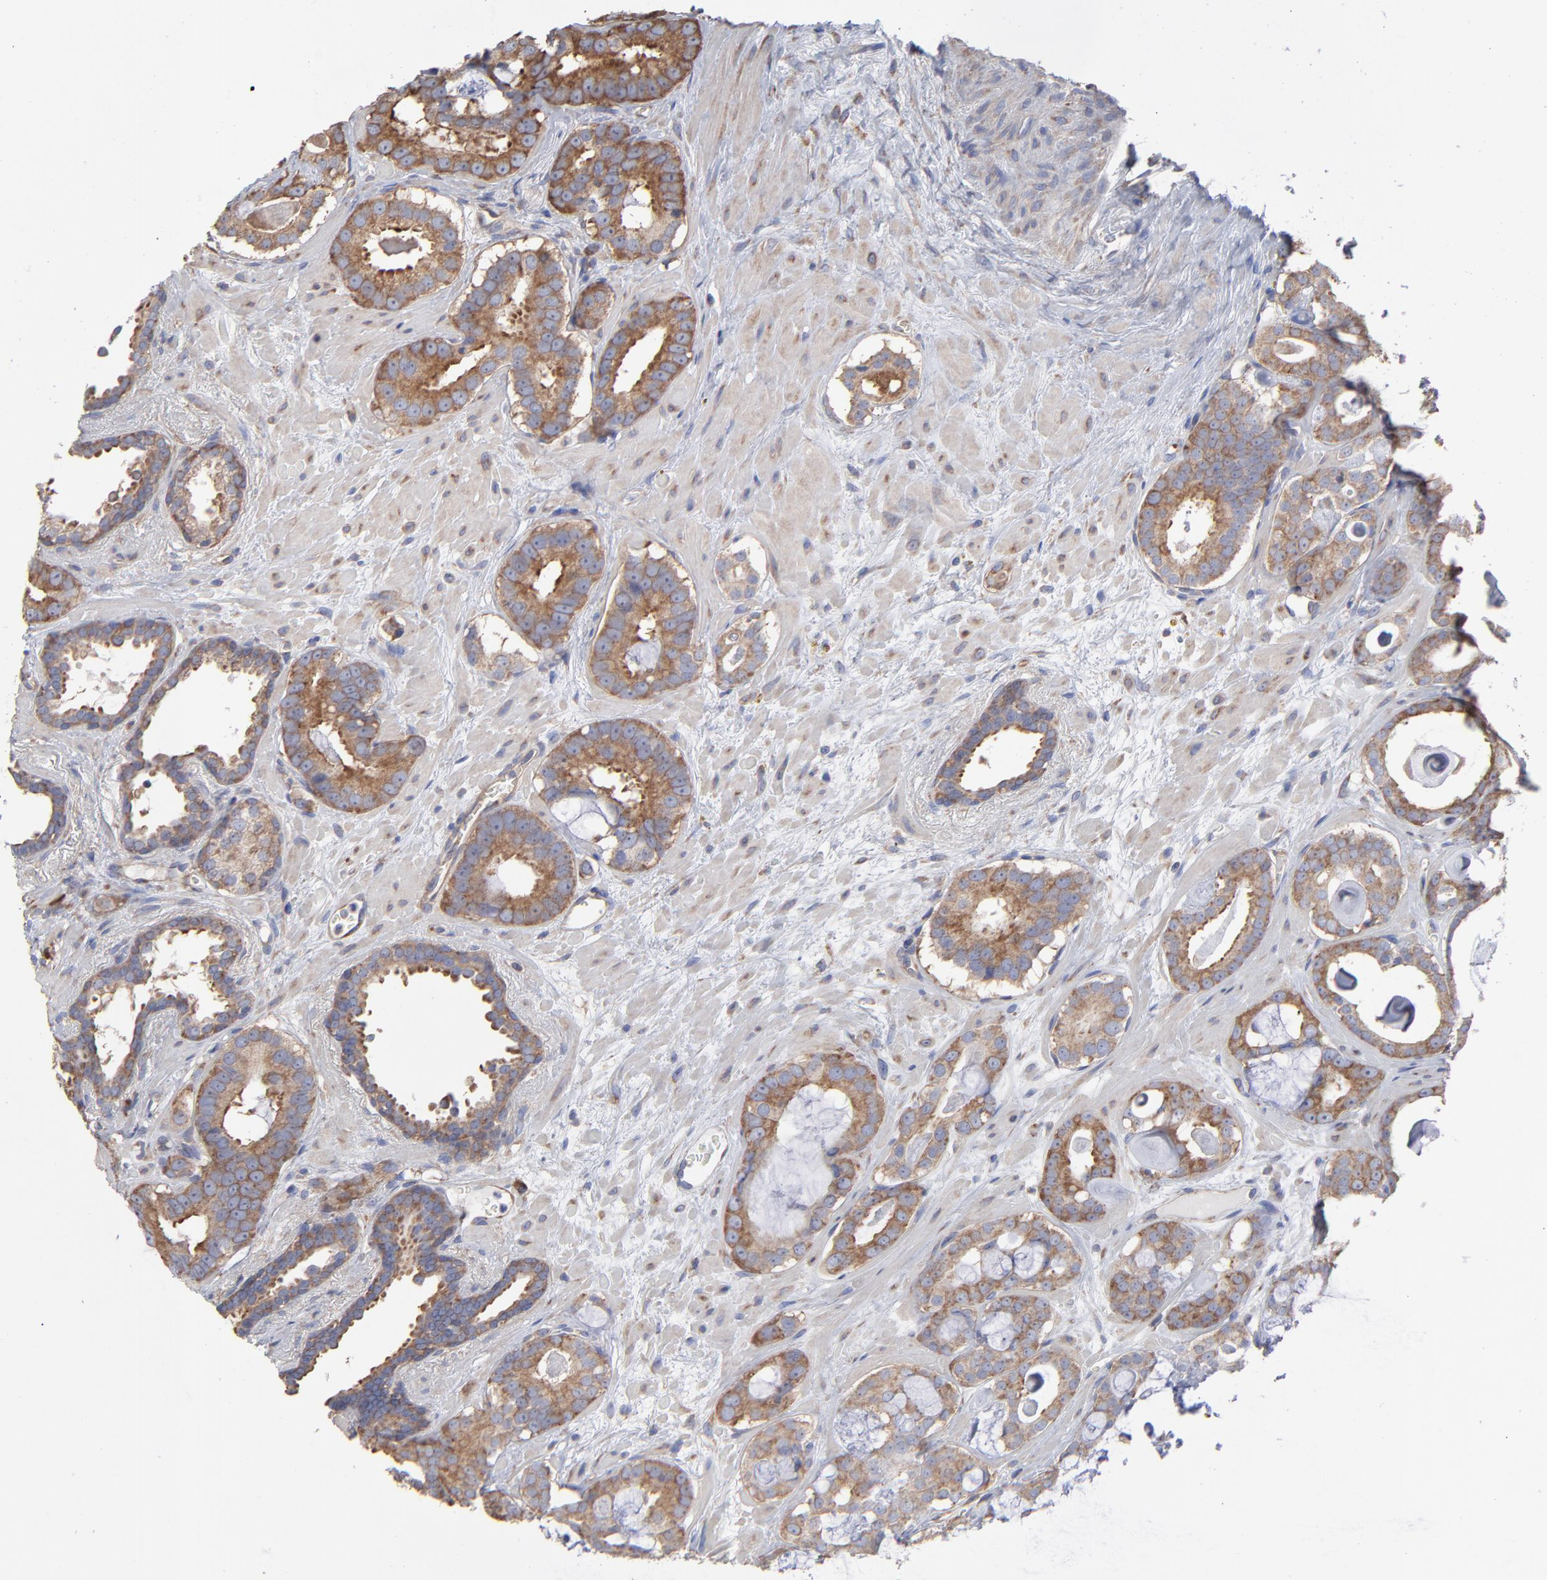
{"staining": {"intensity": "moderate", "quantity": ">75%", "location": "cytoplasmic/membranous"}, "tissue": "prostate cancer", "cell_type": "Tumor cells", "image_type": "cancer", "snomed": [{"axis": "morphology", "description": "Adenocarcinoma, Low grade"}, {"axis": "topography", "description": "Prostate"}], "caption": "Protein analysis of prostate low-grade adenocarcinoma tissue shows moderate cytoplasmic/membranous positivity in approximately >75% of tumor cells. Immunohistochemistry stains the protein in brown and the nuclei are stained blue.", "gene": "RPL3", "patient": {"sex": "male", "age": 57}}